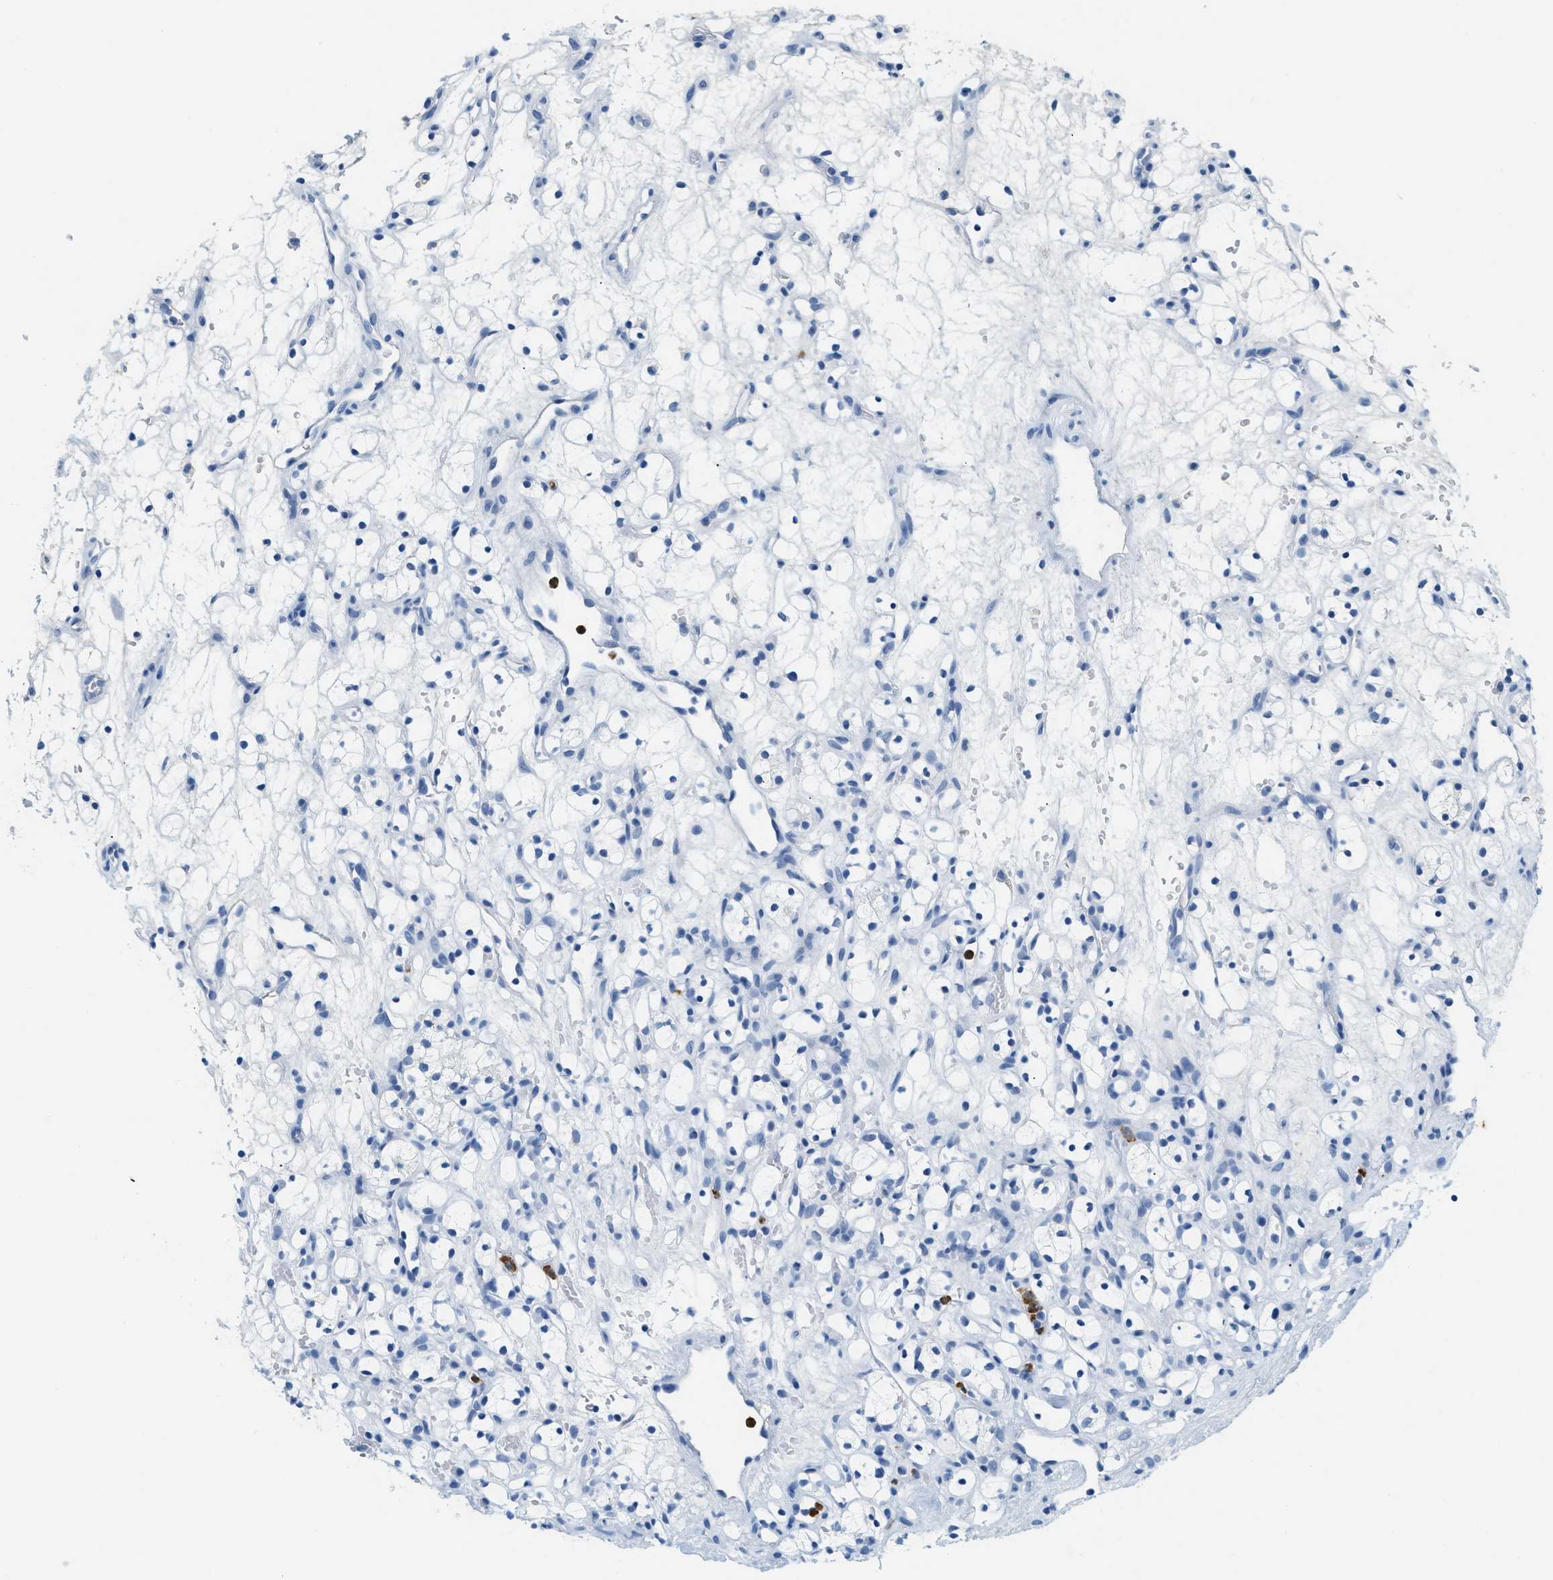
{"staining": {"intensity": "negative", "quantity": "none", "location": "none"}, "tissue": "renal cancer", "cell_type": "Tumor cells", "image_type": "cancer", "snomed": [{"axis": "morphology", "description": "Adenocarcinoma, NOS"}, {"axis": "topography", "description": "Kidney"}], "caption": "Human renal adenocarcinoma stained for a protein using immunohistochemistry exhibits no positivity in tumor cells.", "gene": "LCN2", "patient": {"sex": "female", "age": 60}}